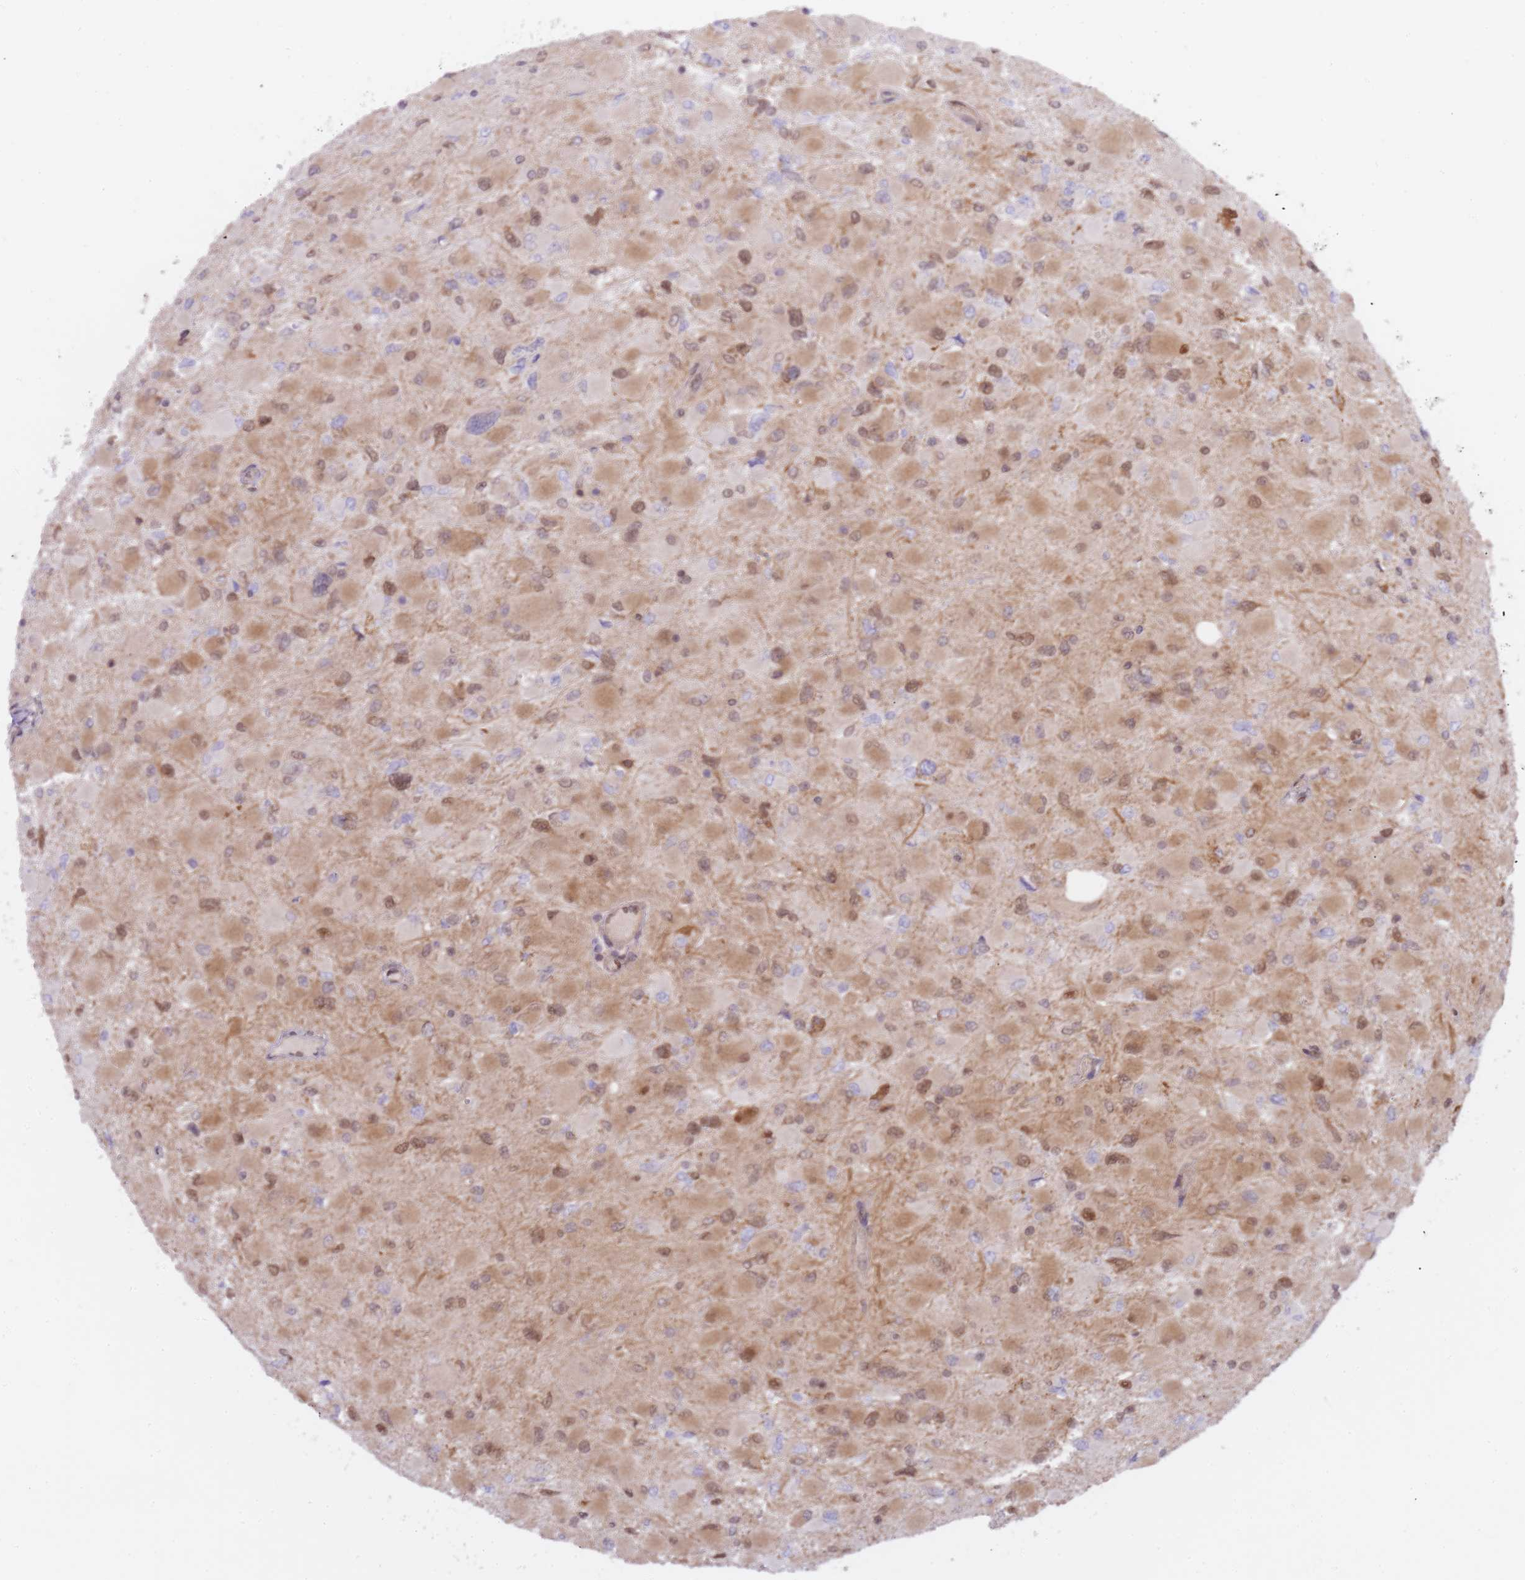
{"staining": {"intensity": "moderate", "quantity": ">75%", "location": "cytoplasmic/membranous,nuclear"}, "tissue": "glioma", "cell_type": "Tumor cells", "image_type": "cancer", "snomed": [{"axis": "morphology", "description": "Glioma, malignant, High grade"}, {"axis": "topography", "description": "Cerebral cortex"}], "caption": "Tumor cells show medium levels of moderate cytoplasmic/membranous and nuclear positivity in about >75% of cells in human malignant glioma (high-grade).", "gene": "NSFL1C", "patient": {"sex": "female", "age": 36}}